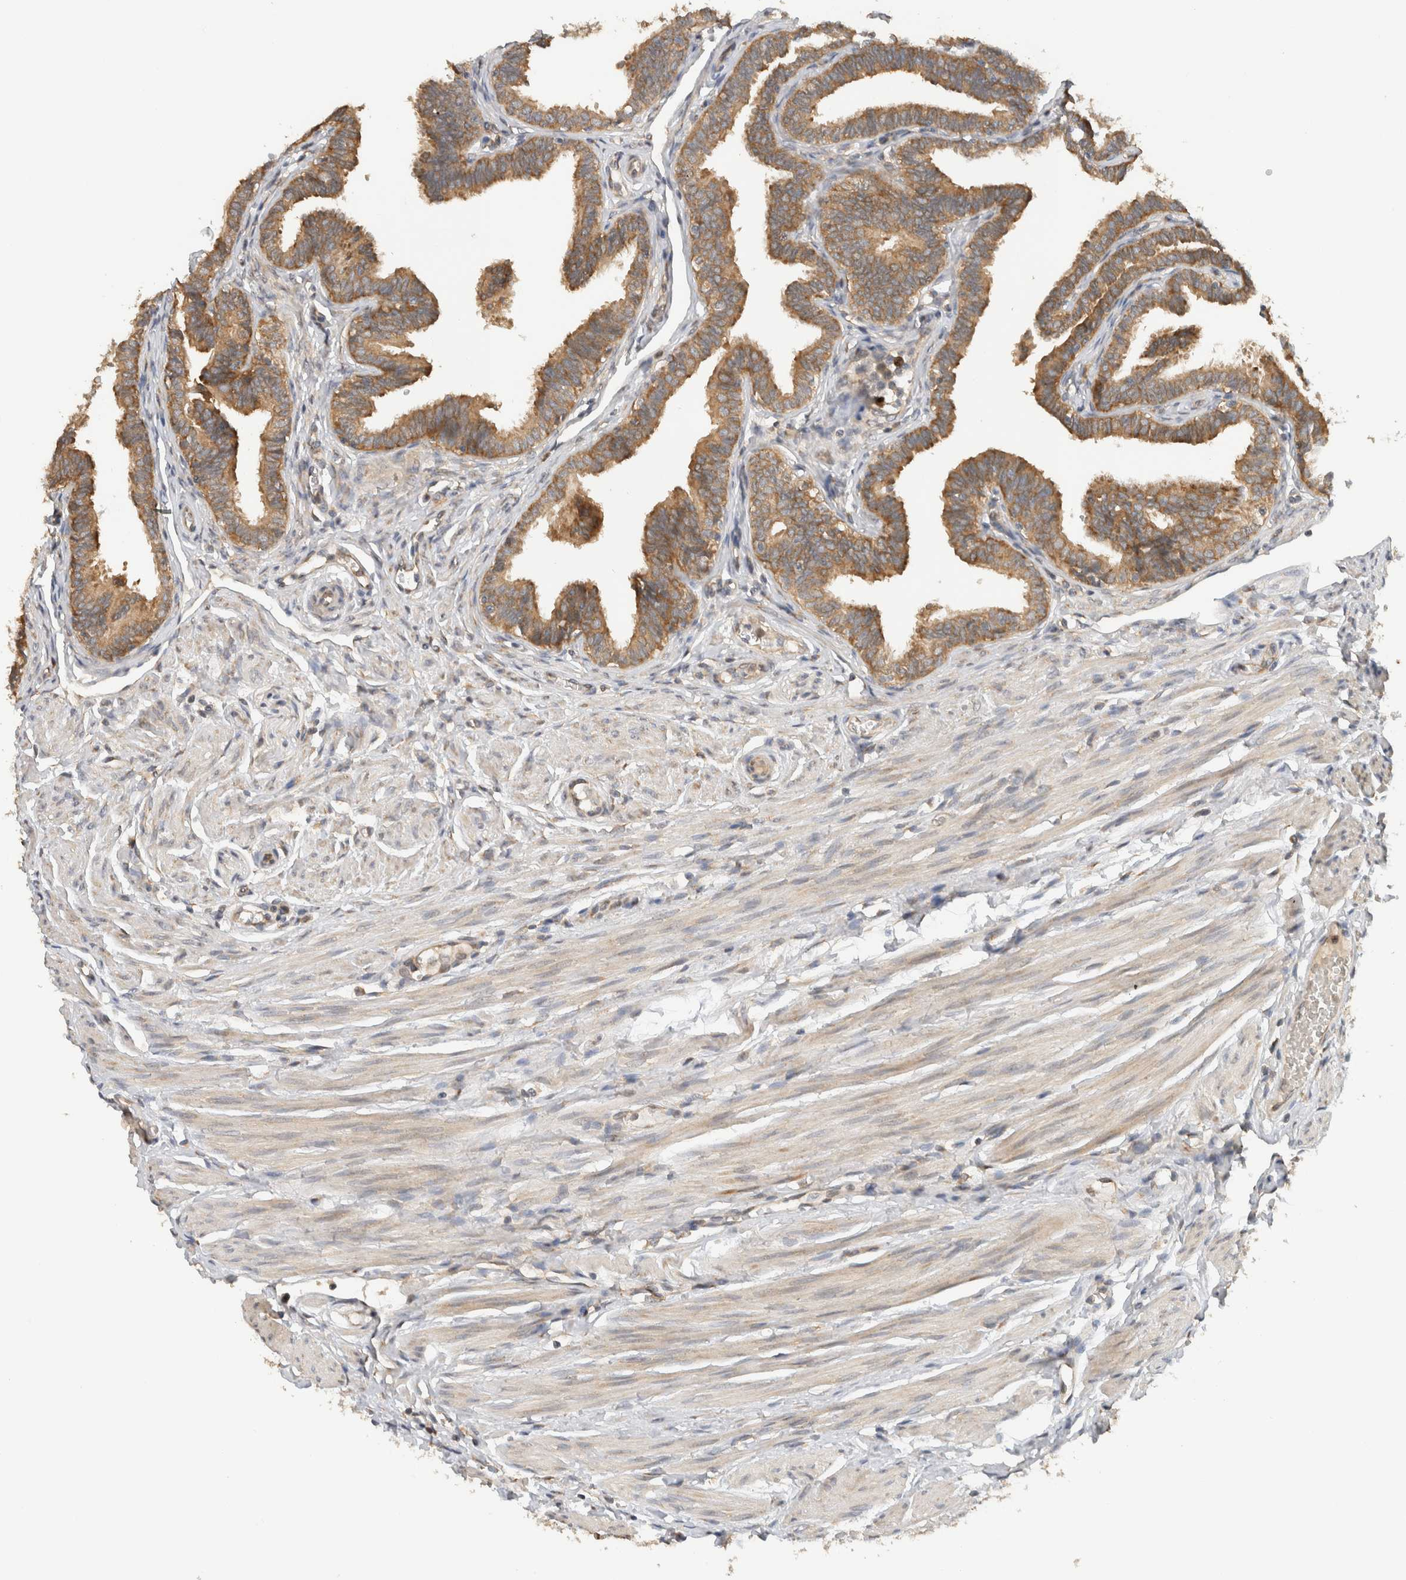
{"staining": {"intensity": "moderate", "quantity": ">75%", "location": "cytoplasmic/membranous"}, "tissue": "fallopian tube", "cell_type": "Glandular cells", "image_type": "normal", "snomed": [{"axis": "morphology", "description": "Normal tissue, NOS"}, {"axis": "topography", "description": "Fallopian tube"}, {"axis": "topography", "description": "Ovary"}], "caption": "Protein analysis of normal fallopian tube displays moderate cytoplasmic/membranous expression in about >75% of glandular cells.", "gene": "PUM1", "patient": {"sex": "female", "age": 23}}